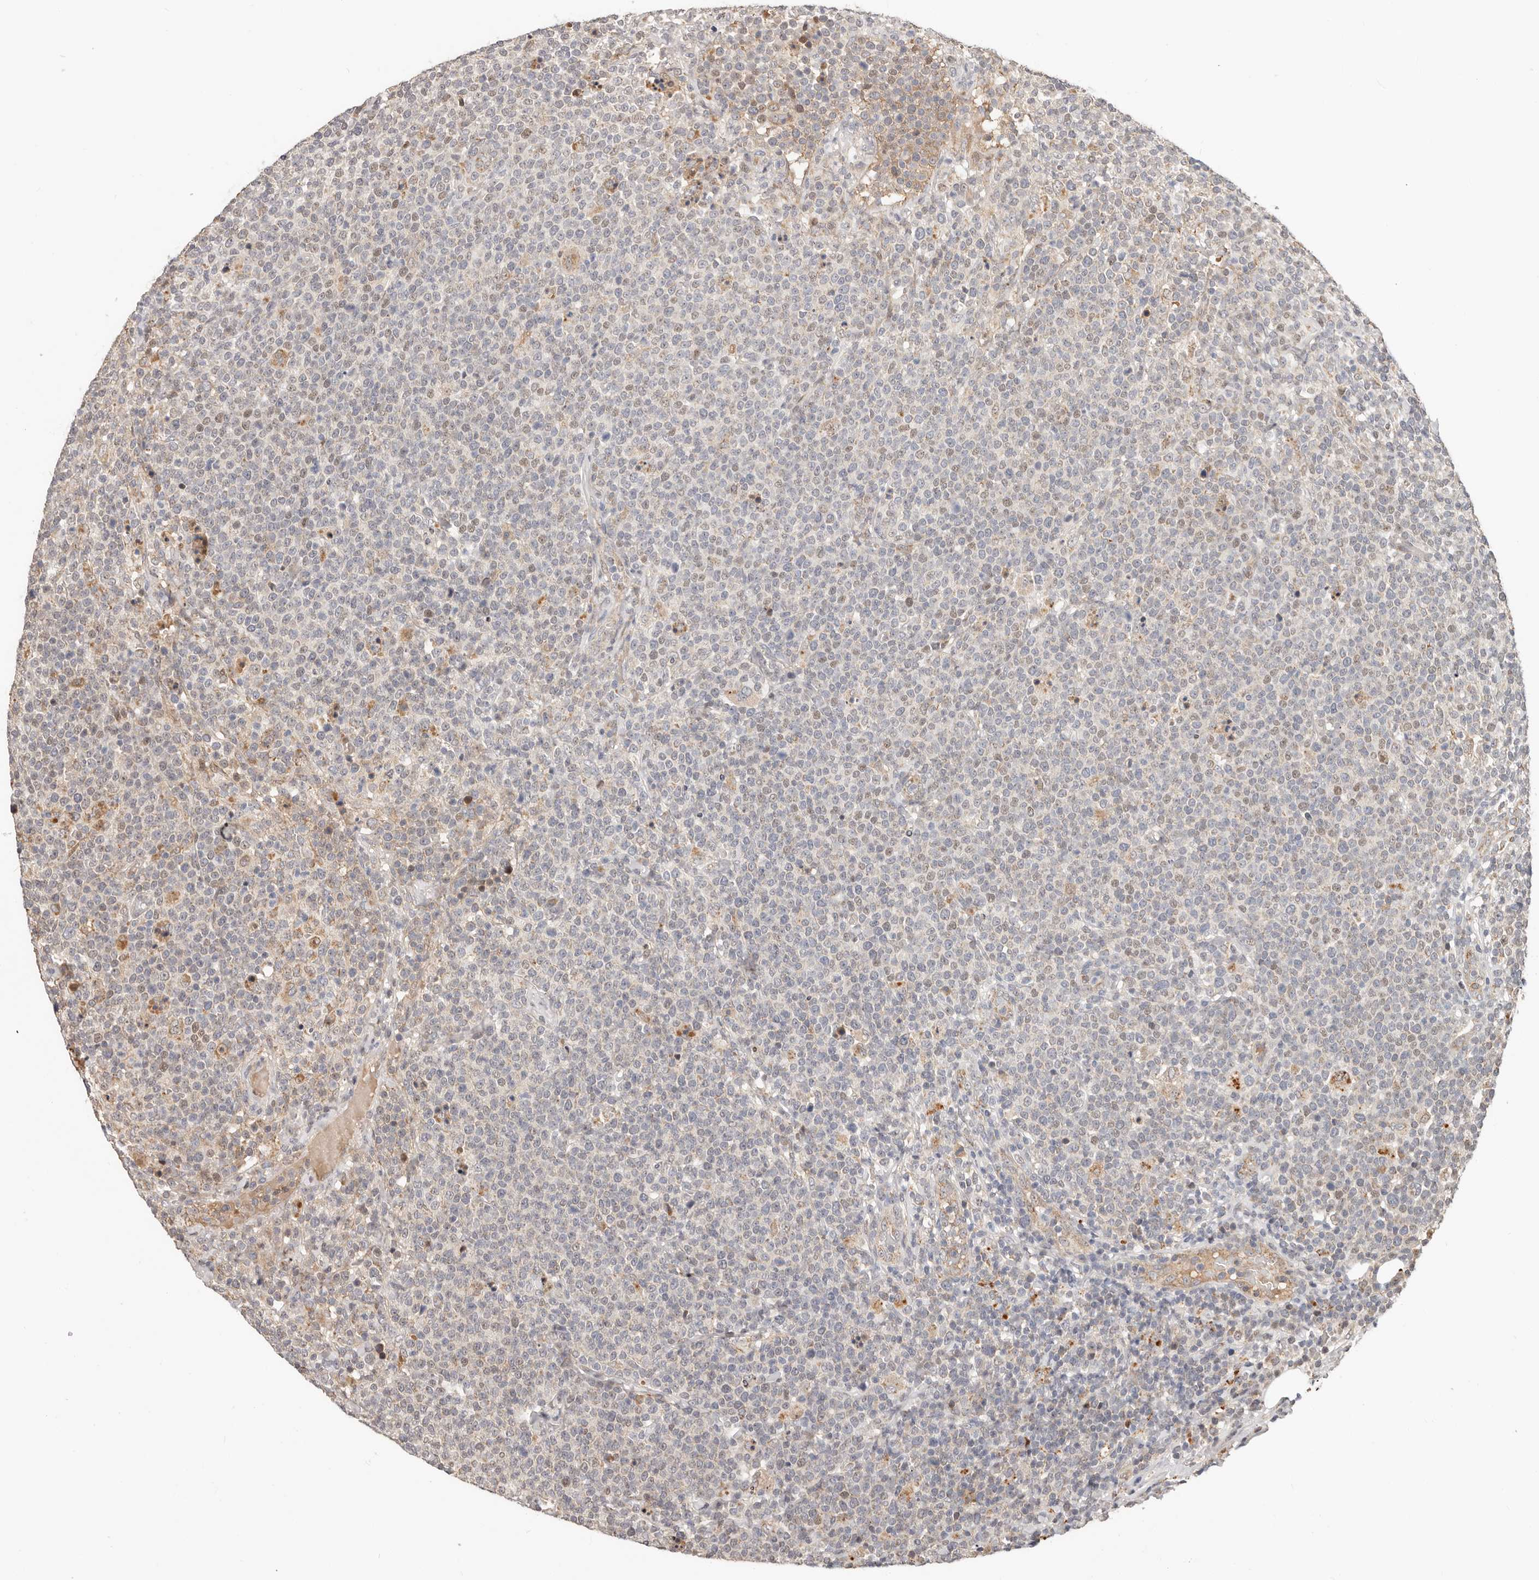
{"staining": {"intensity": "moderate", "quantity": "<25%", "location": "cytoplasmic/membranous"}, "tissue": "lymphoma", "cell_type": "Tumor cells", "image_type": "cancer", "snomed": [{"axis": "morphology", "description": "Malignant lymphoma, non-Hodgkin's type, High grade"}, {"axis": "topography", "description": "Lymph node"}], "caption": "The histopathology image demonstrates immunohistochemical staining of high-grade malignant lymphoma, non-Hodgkin's type. There is moderate cytoplasmic/membranous staining is appreciated in about <25% of tumor cells.", "gene": "ZRANB1", "patient": {"sex": "male", "age": 61}}